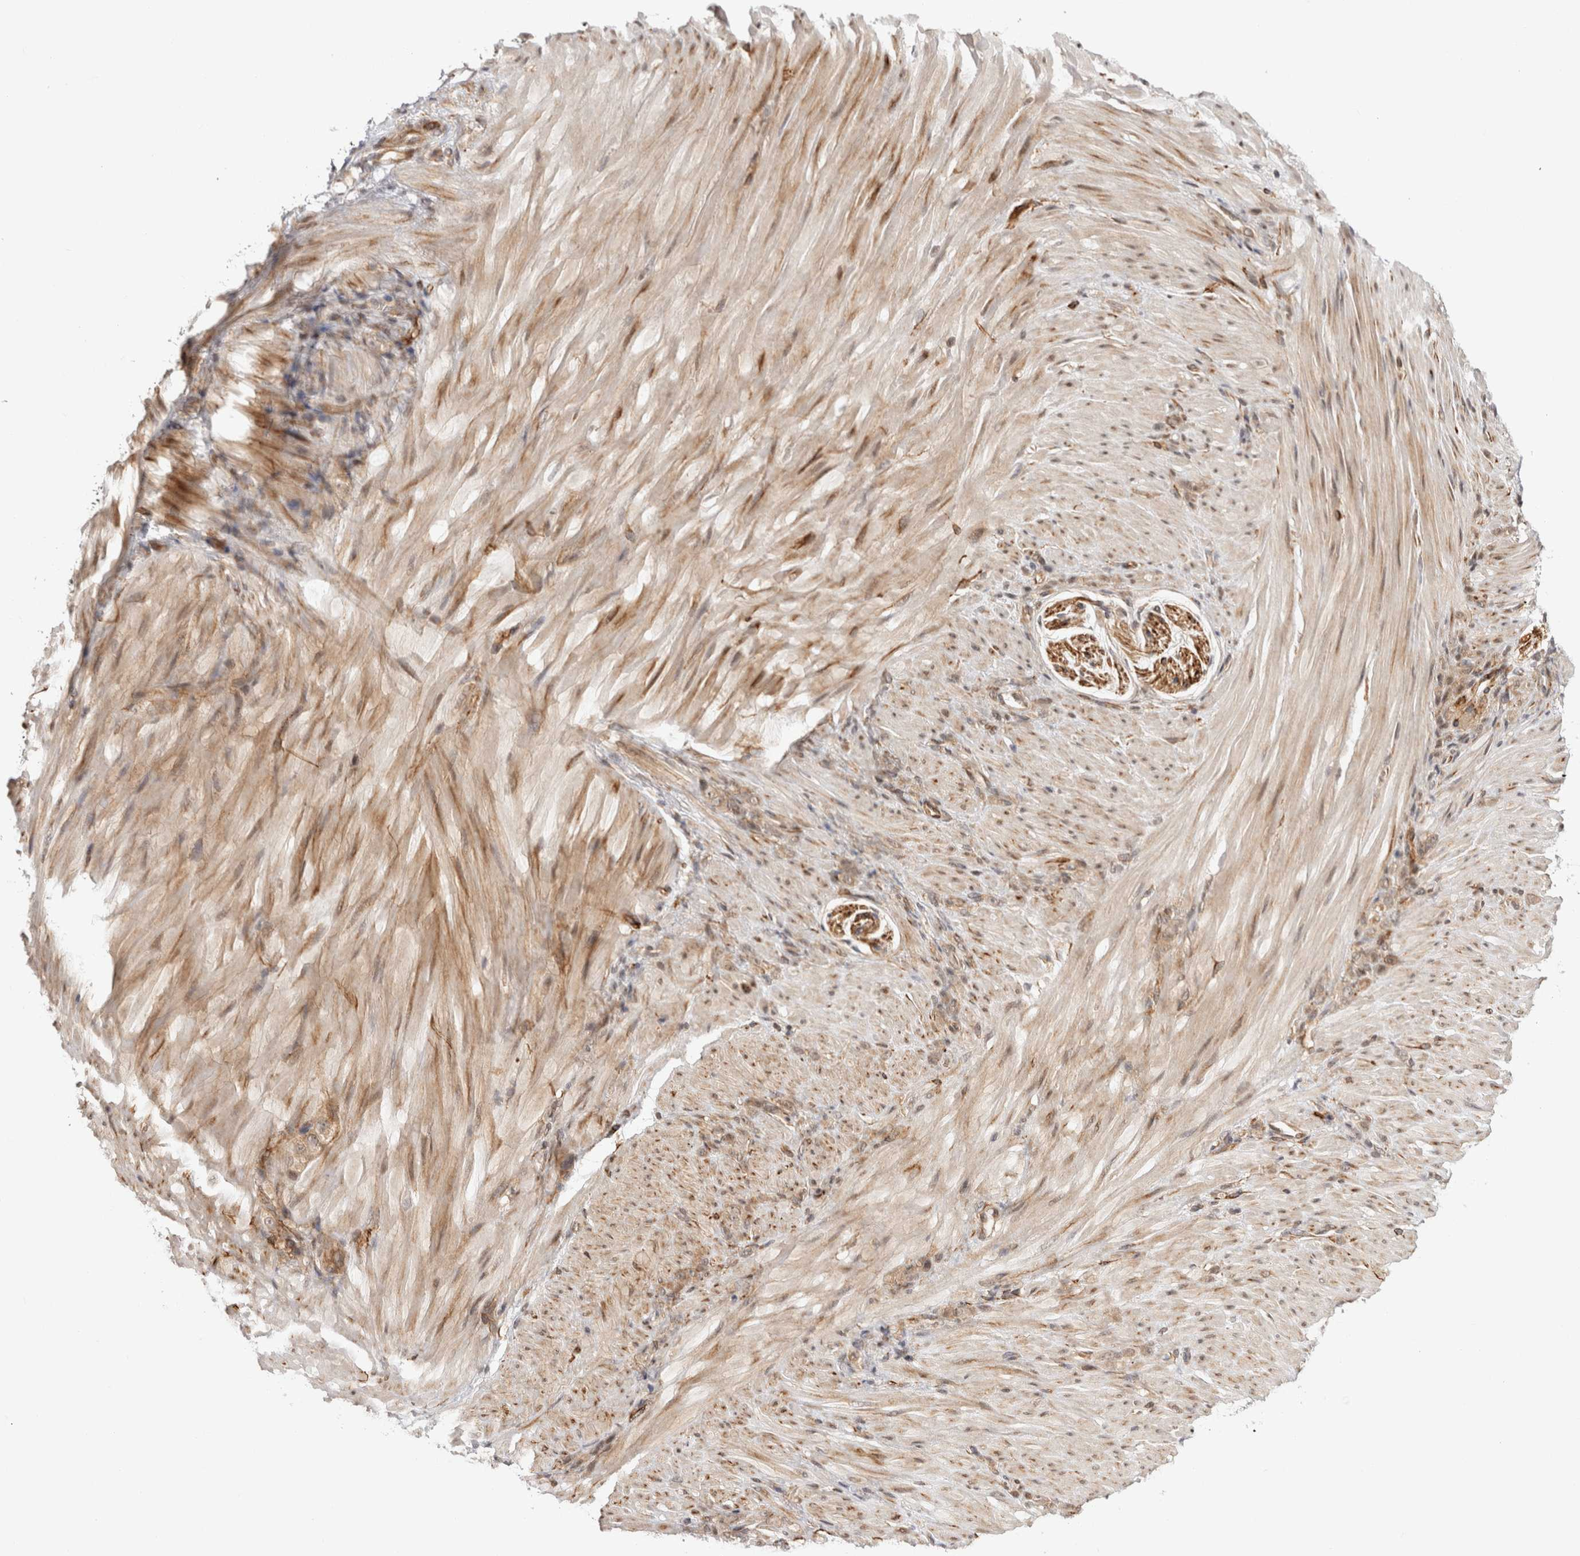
{"staining": {"intensity": "weak", "quantity": ">75%", "location": "cytoplasmic/membranous"}, "tissue": "stomach cancer", "cell_type": "Tumor cells", "image_type": "cancer", "snomed": [{"axis": "morphology", "description": "Normal tissue, NOS"}, {"axis": "morphology", "description": "Adenocarcinoma, NOS"}, {"axis": "topography", "description": "Stomach"}], "caption": "Stomach cancer stained with a brown dye exhibits weak cytoplasmic/membranous positive staining in about >75% of tumor cells.", "gene": "ZNF318", "patient": {"sex": "male", "age": 82}}